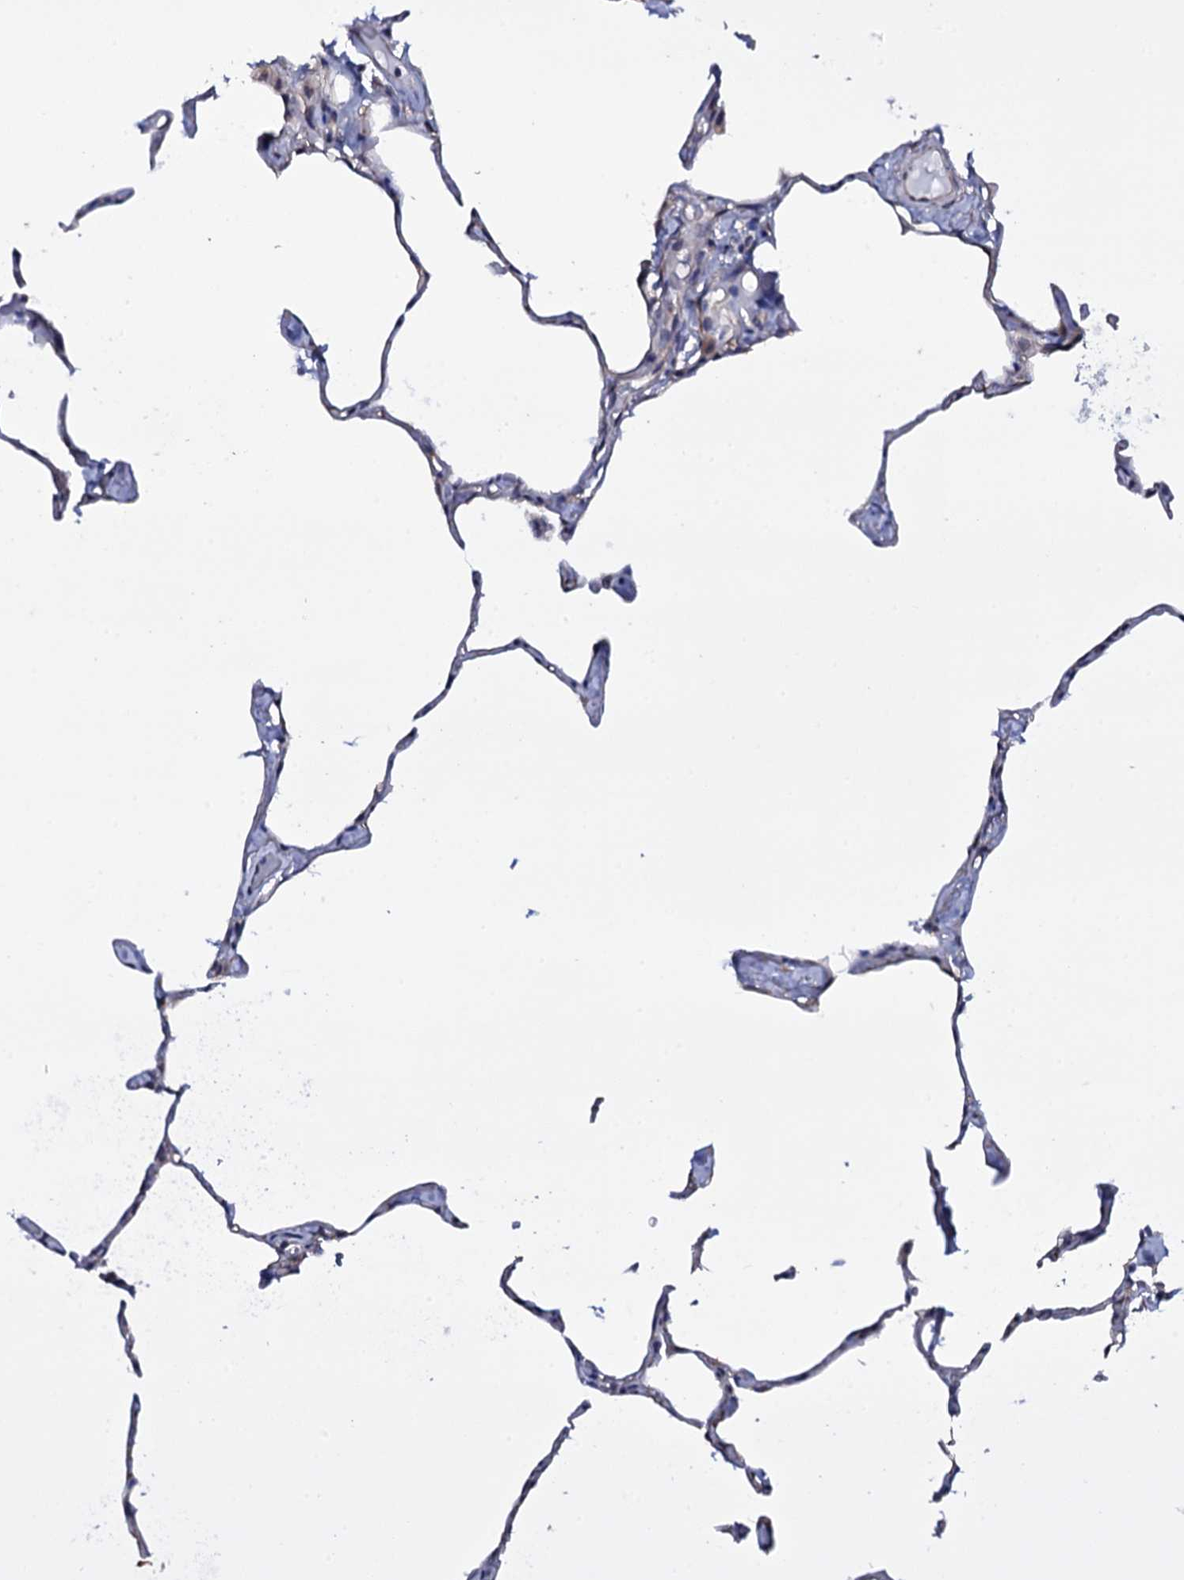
{"staining": {"intensity": "negative", "quantity": "none", "location": "none"}, "tissue": "lung", "cell_type": "Alveolar cells", "image_type": "normal", "snomed": [{"axis": "morphology", "description": "Normal tissue, NOS"}, {"axis": "topography", "description": "Lung"}], "caption": "Immunohistochemistry micrograph of benign lung stained for a protein (brown), which displays no expression in alveolar cells. (Immunohistochemistry, brightfield microscopy, high magnification).", "gene": "GAREM1", "patient": {"sex": "male", "age": 65}}